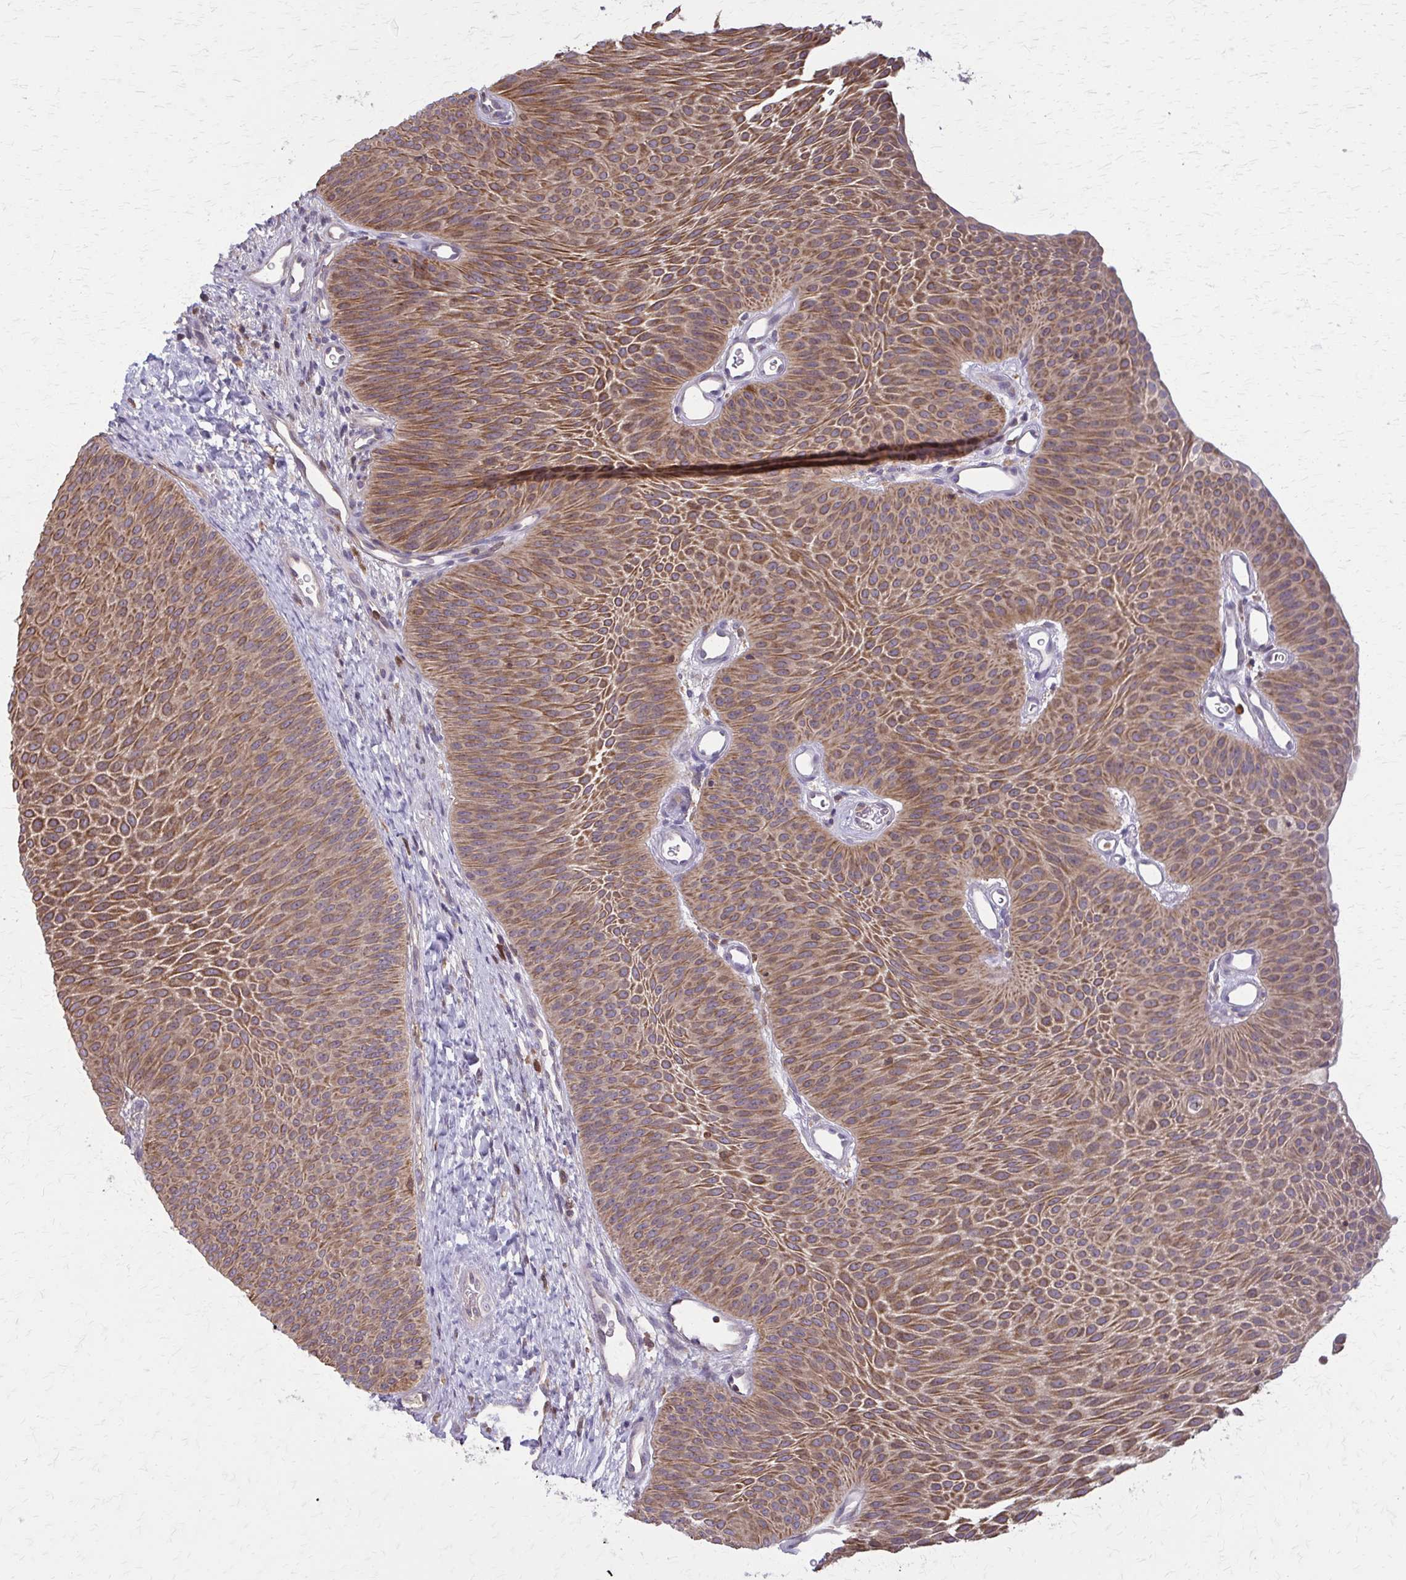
{"staining": {"intensity": "moderate", "quantity": ">75%", "location": "cytoplasmic/membranous"}, "tissue": "urothelial cancer", "cell_type": "Tumor cells", "image_type": "cancer", "snomed": [{"axis": "morphology", "description": "Urothelial carcinoma, Low grade"}, {"axis": "topography", "description": "Urinary bladder"}], "caption": "Immunohistochemical staining of urothelial carcinoma (low-grade) shows medium levels of moderate cytoplasmic/membranous staining in approximately >75% of tumor cells.", "gene": "NRBF2", "patient": {"sex": "female", "age": 60}}